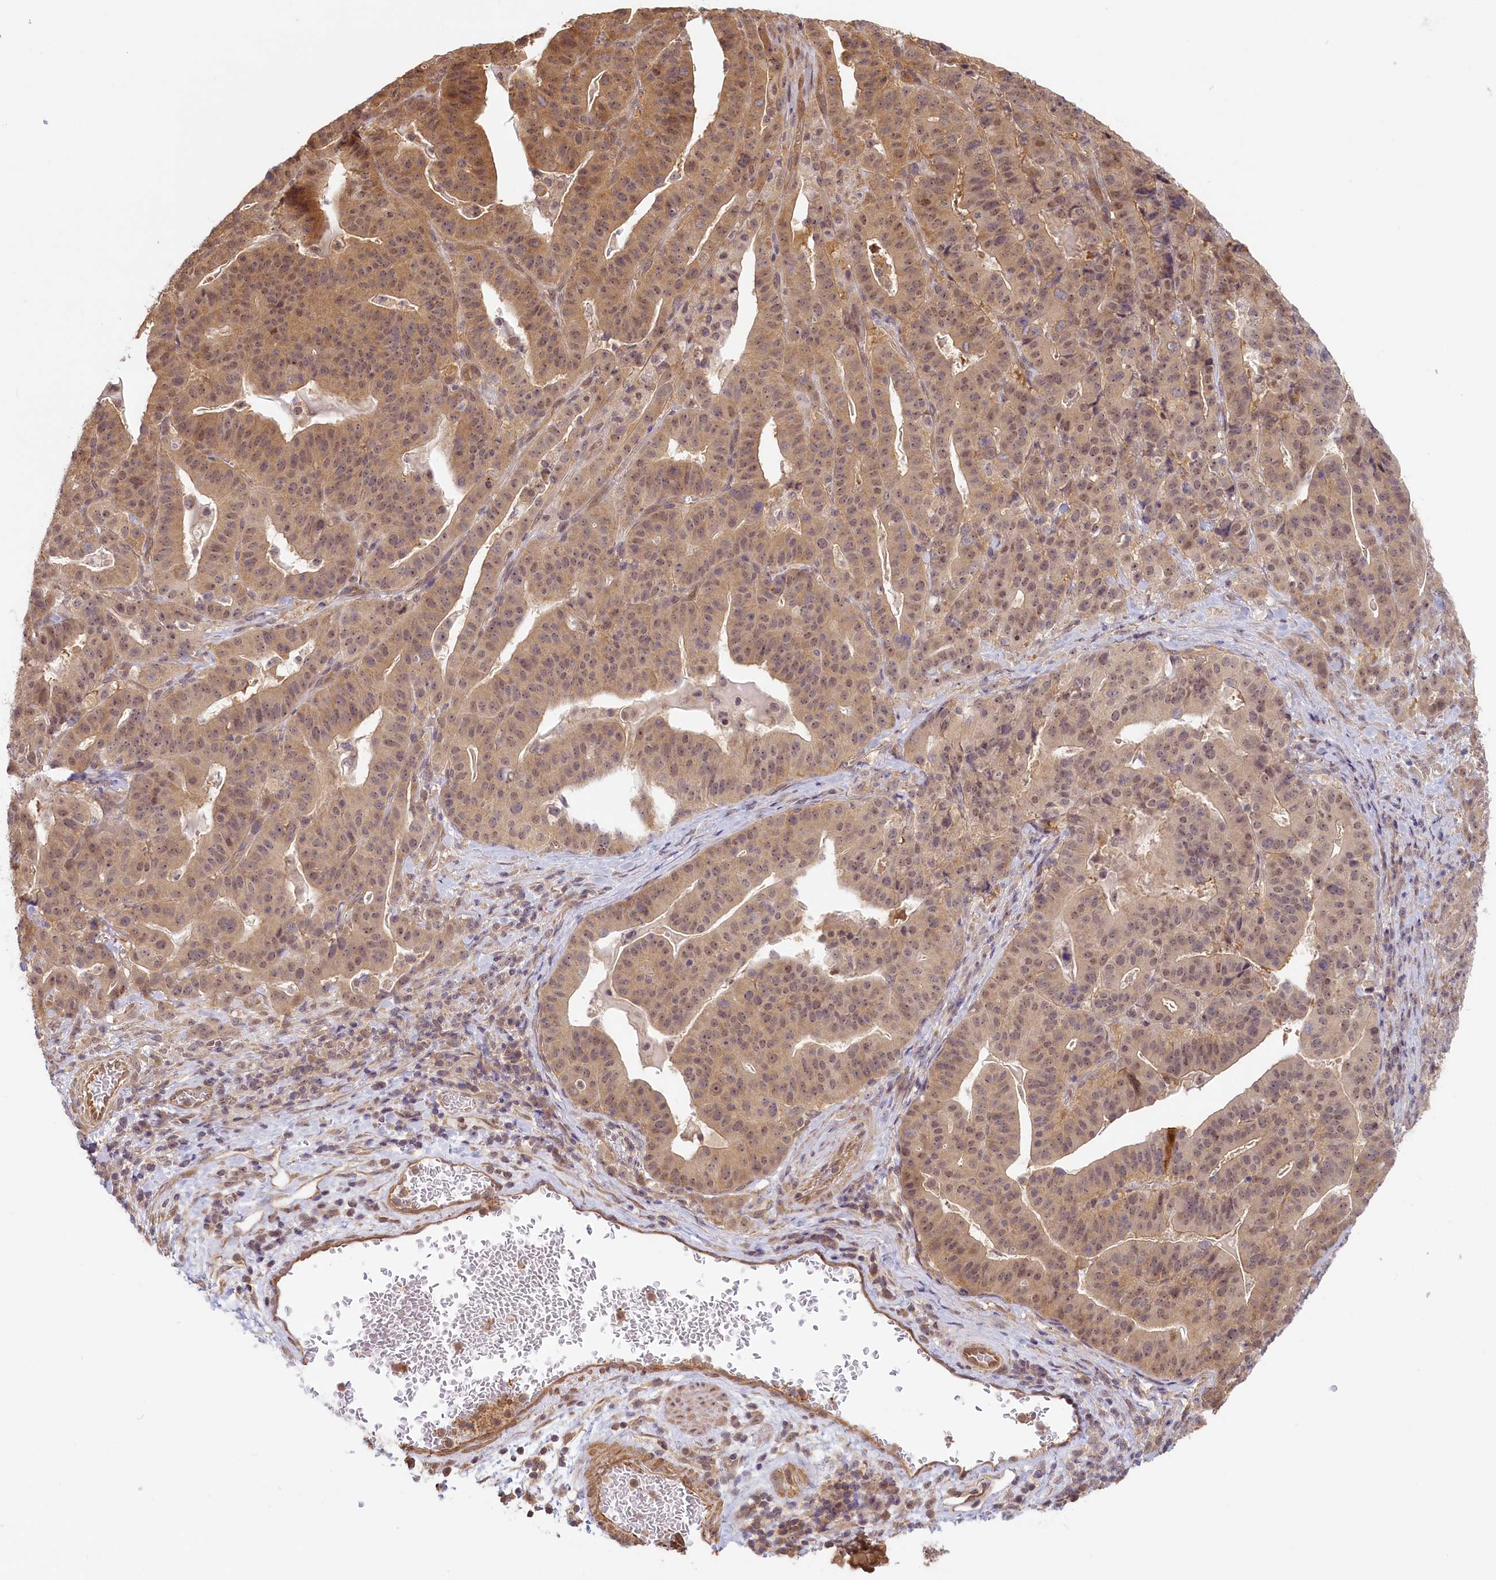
{"staining": {"intensity": "moderate", "quantity": ">75%", "location": "cytoplasmic/membranous,nuclear"}, "tissue": "stomach cancer", "cell_type": "Tumor cells", "image_type": "cancer", "snomed": [{"axis": "morphology", "description": "Adenocarcinoma, NOS"}, {"axis": "topography", "description": "Stomach"}], "caption": "Immunohistochemical staining of human stomach adenocarcinoma demonstrates medium levels of moderate cytoplasmic/membranous and nuclear protein expression in approximately >75% of tumor cells. (brown staining indicates protein expression, while blue staining denotes nuclei).", "gene": "C19orf44", "patient": {"sex": "male", "age": 48}}